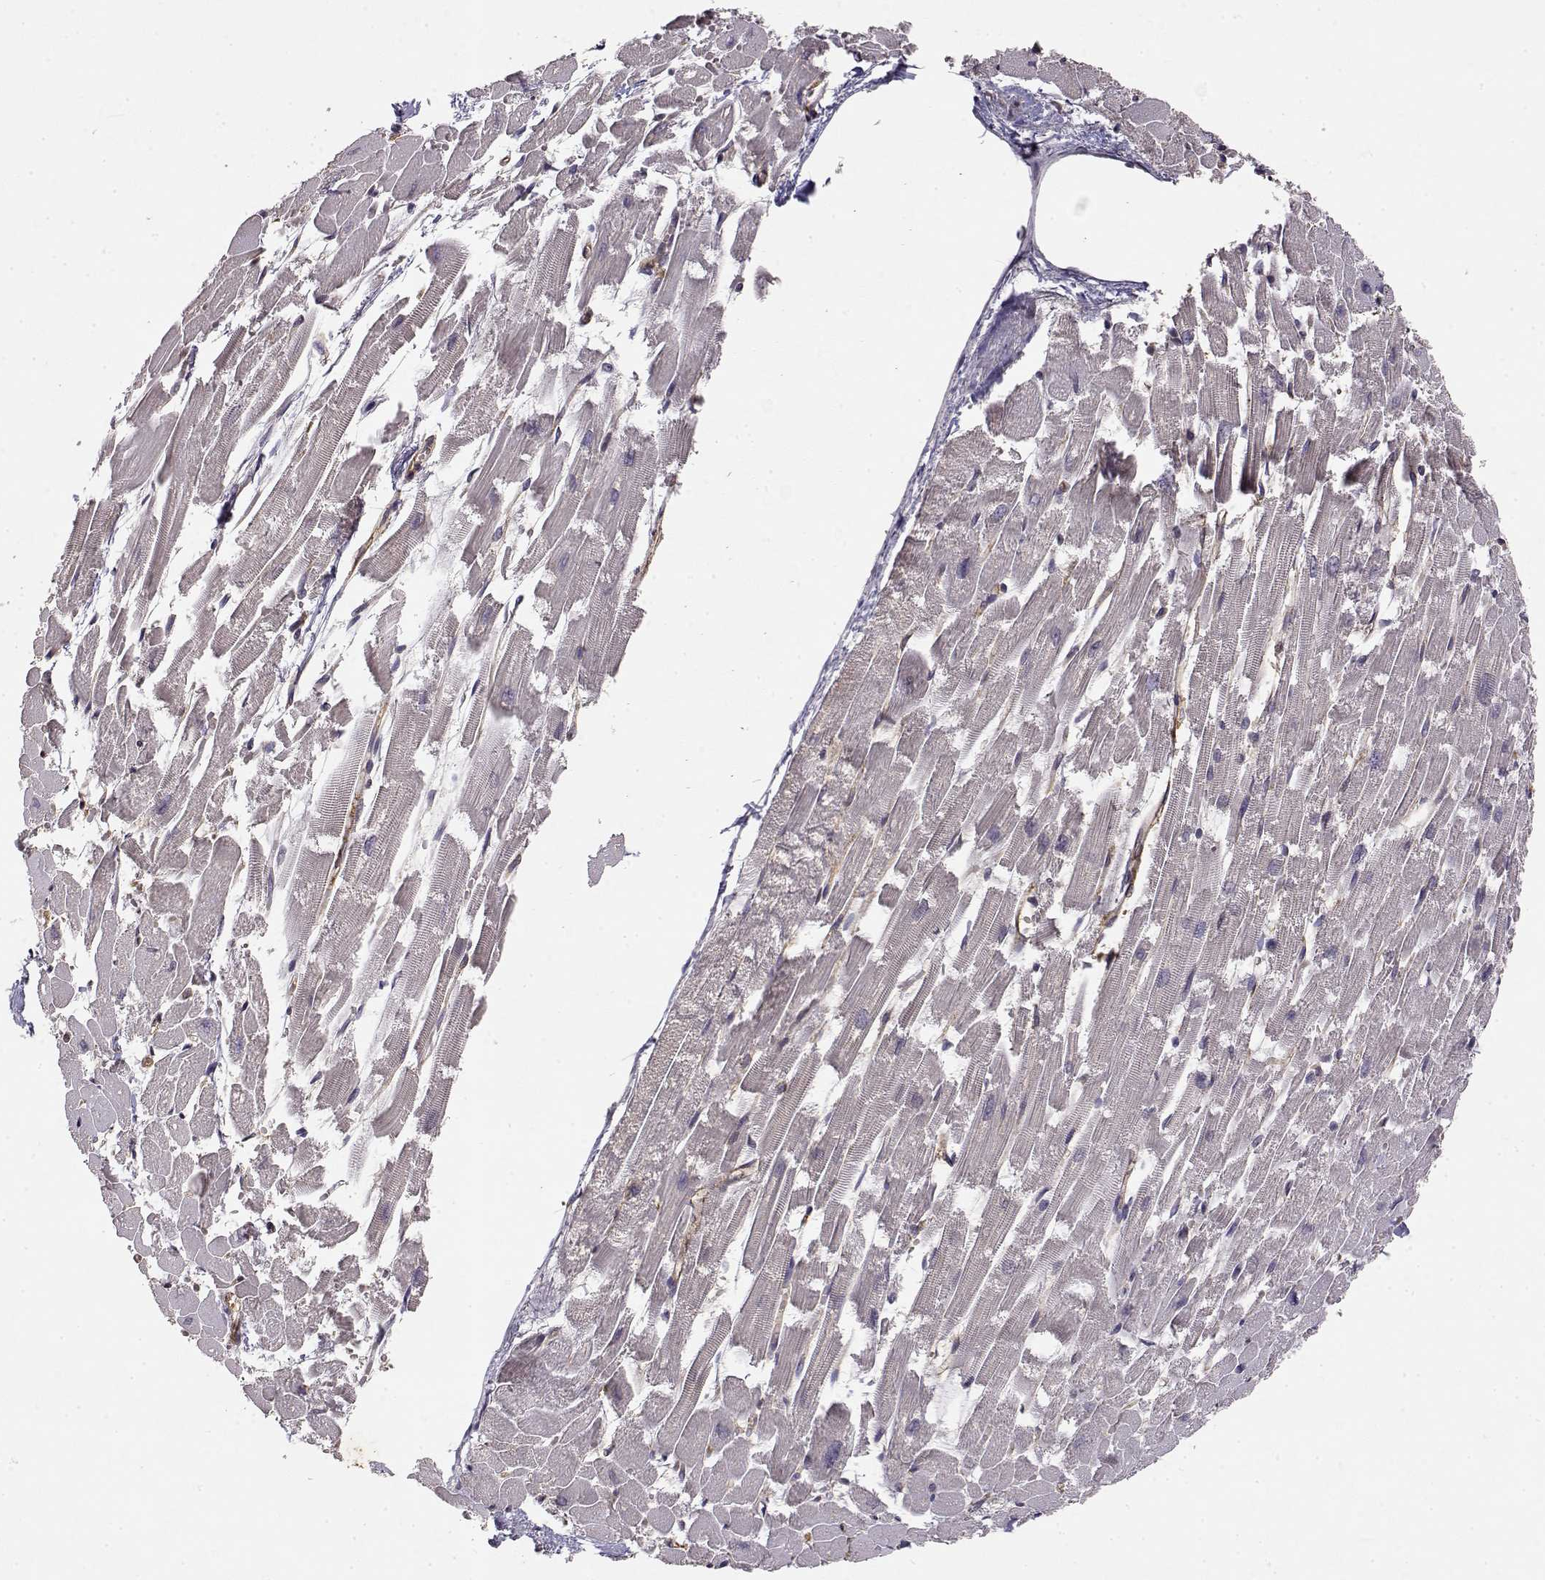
{"staining": {"intensity": "negative", "quantity": "none", "location": "none"}, "tissue": "heart muscle", "cell_type": "Cardiomyocytes", "image_type": "normal", "snomed": [{"axis": "morphology", "description": "Normal tissue, NOS"}, {"axis": "topography", "description": "Heart"}], "caption": "The photomicrograph reveals no staining of cardiomyocytes in benign heart muscle.", "gene": "IFITM1", "patient": {"sex": "female", "age": 52}}